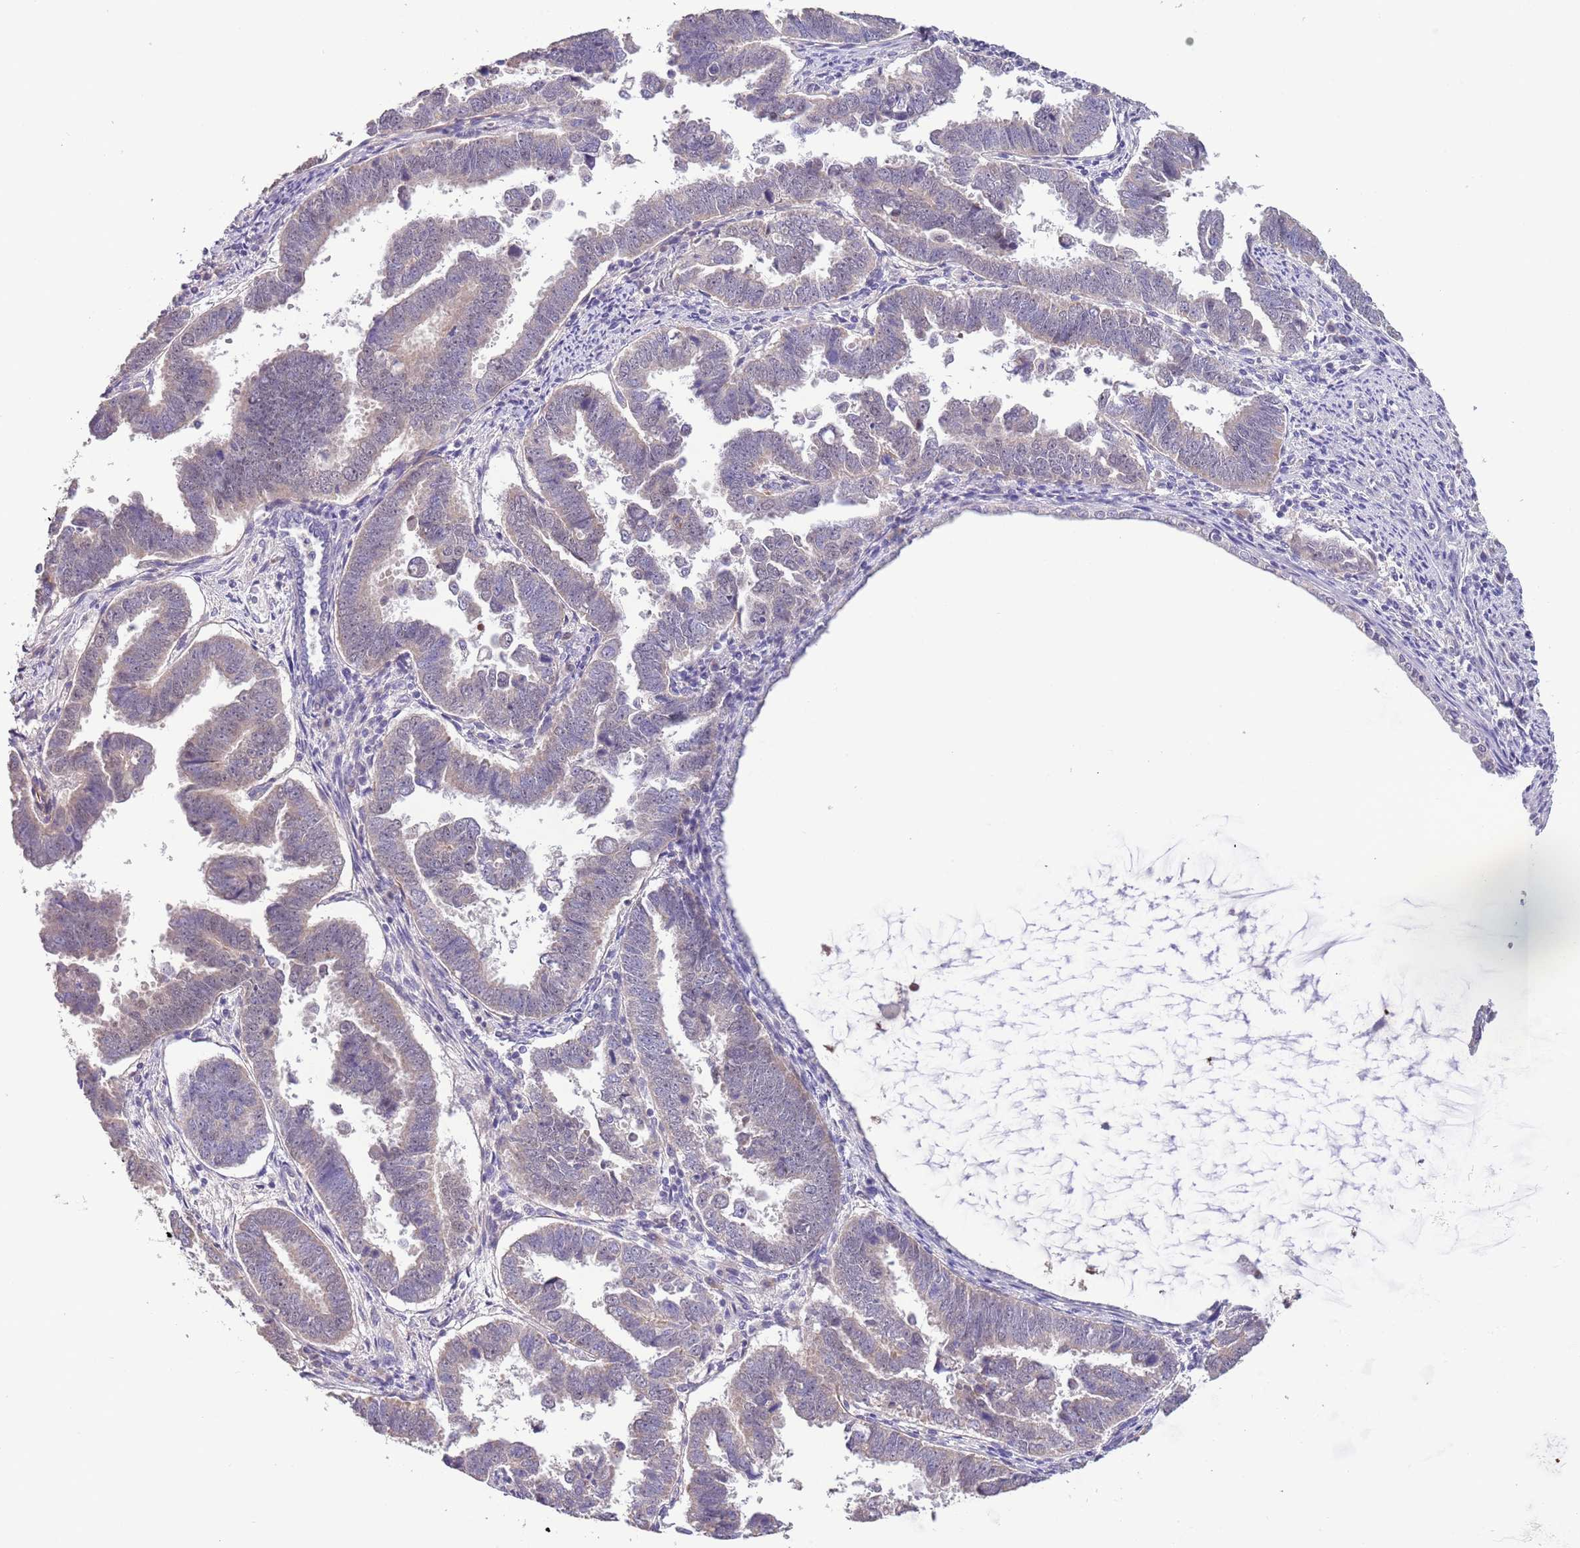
{"staining": {"intensity": "negative", "quantity": "none", "location": "none"}, "tissue": "endometrial cancer", "cell_type": "Tumor cells", "image_type": "cancer", "snomed": [{"axis": "morphology", "description": "Adenocarcinoma, NOS"}, {"axis": "topography", "description": "Endometrium"}], "caption": "IHC photomicrograph of human endometrial cancer (adenocarcinoma) stained for a protein (brown), which demonstrates no positivity in tumor cells.", "gene": "ZNF658", "patient": {"sex": "female", "age": 75}}